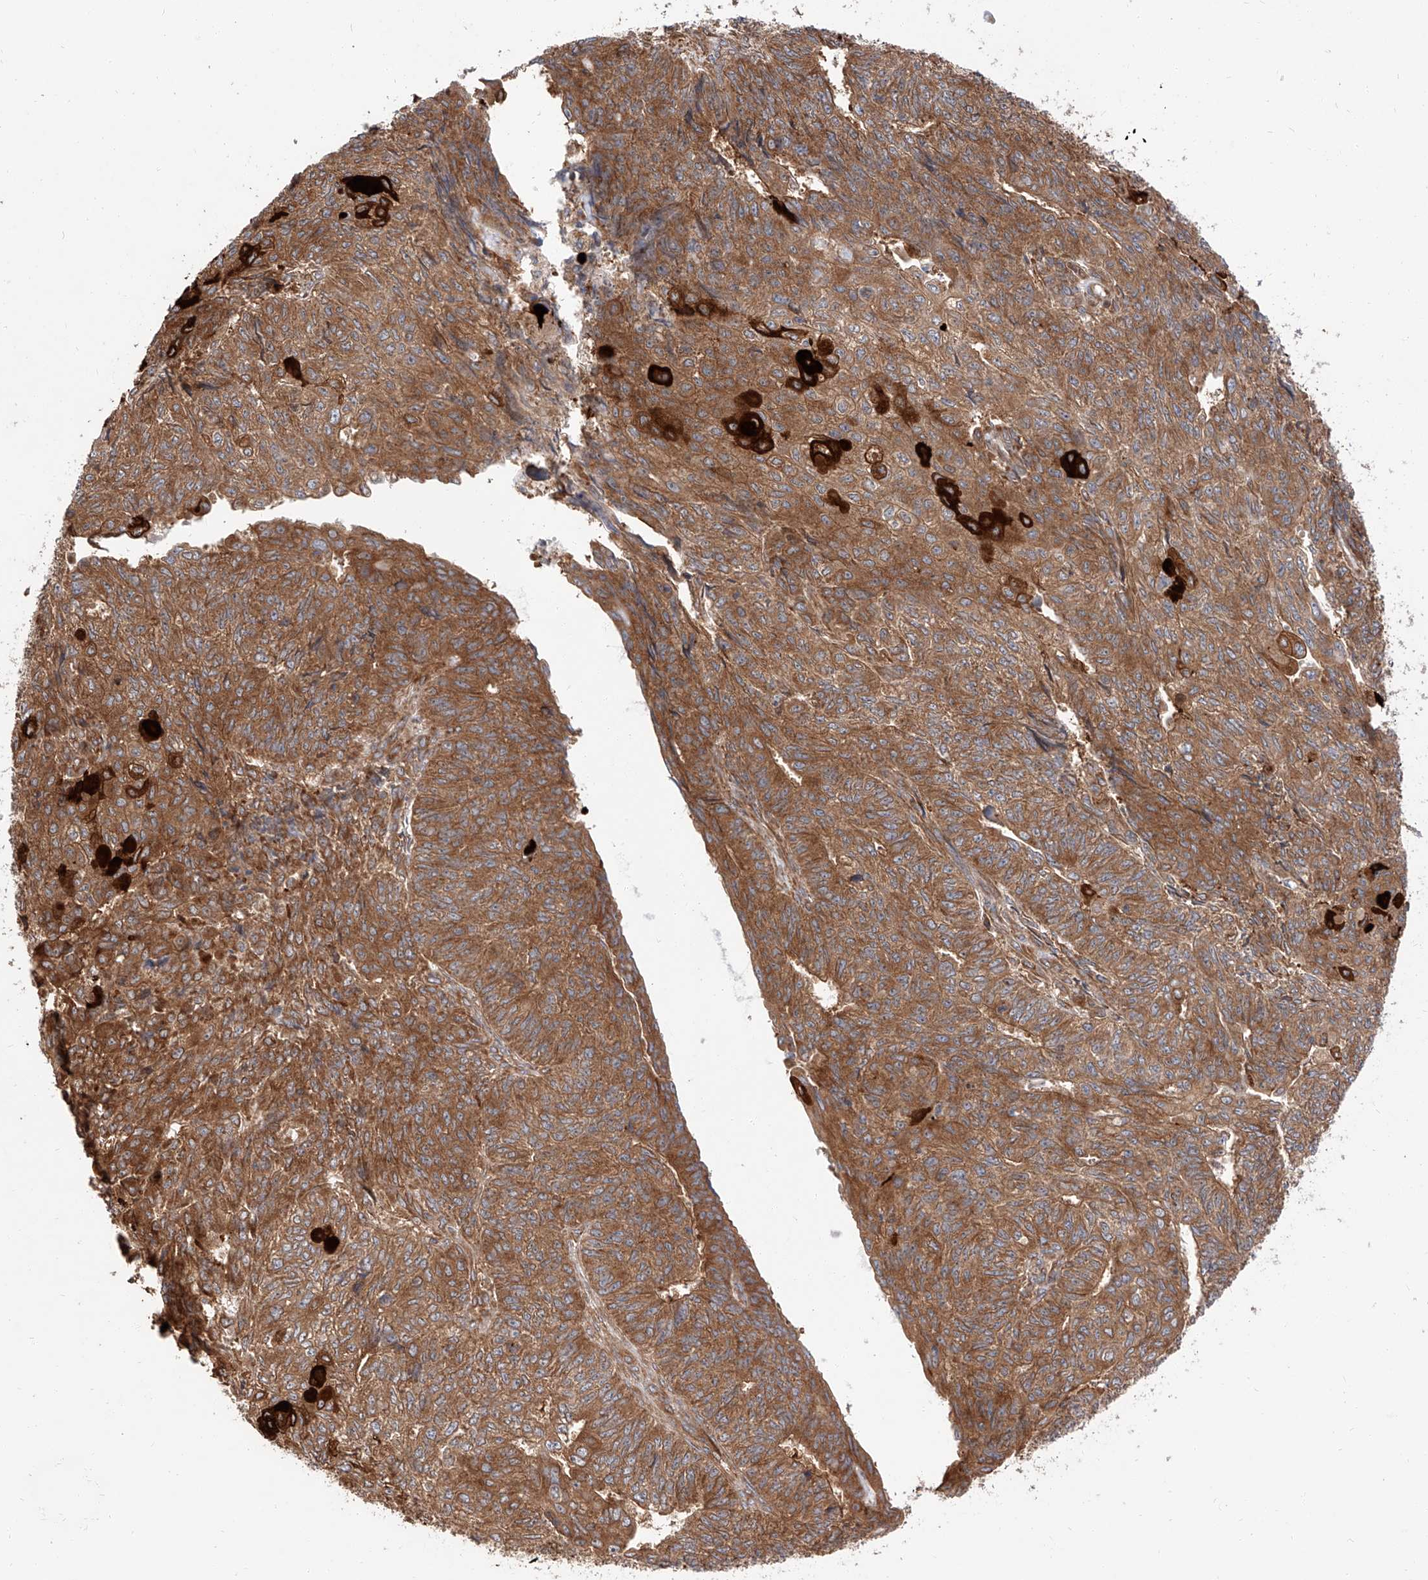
{"staining": {"intensity": "strong", "quantity": ">75%", "location": "cytoplasmic/membranous"}, "tissue": "endometrial cancer", "cell_type": "Tumor cells", "image_type": "cancer", "snomed": [{"axis": "morphology", "description": "Adenocarcinoma, NOS"}, {"axis": "topography", "description": "Endometrium"}], "caption": "IHC of endometrial adenocarcinoma shows high levels of strong cytoplasmic/membranous staining in approximately >75% of tumor cells.", "gene": "ISCA2", "patient": {"sex": "female", "age": 32}}